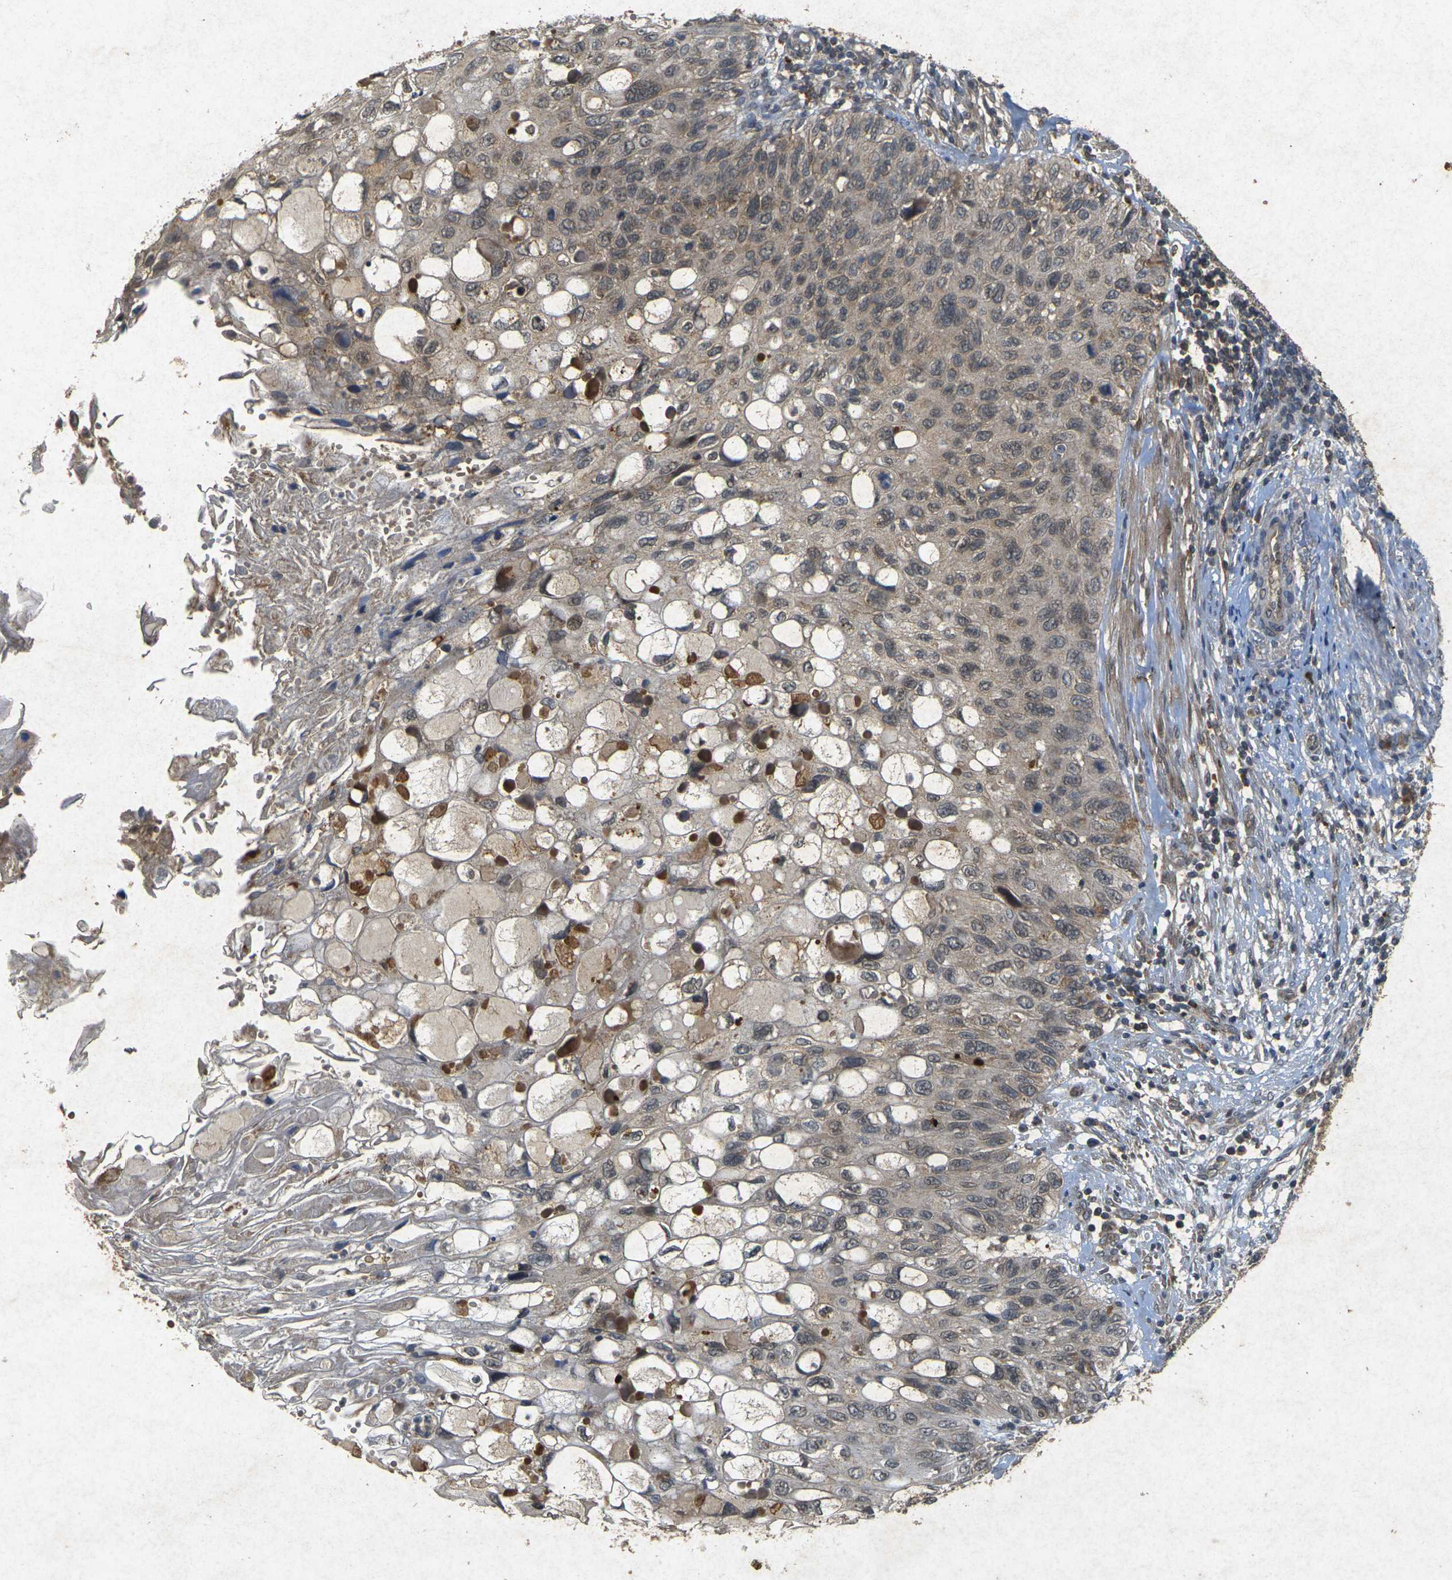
{"staining": {"intensity": "weak", "quantity": ">75%", "location": "cytoplasmic/membranous"}, "tissue": "cervical cancer", "cell_type": "Tumor cells", "image_type": "cancer", "snomed": [{"axis": "morphology", "description": "Squamous cell carcinoma, NOS"}, {"axis": "topography", "description": "Cervix"}], "caption": "Immunohistochemistry histopathology image of squamous cell carcinoma (cervical) stained for a protein (brown), which exhibits low levels of weak cytoplasmic/membranous staining in approximately >75% of tumor cells.", "gene": "ERN1", "patient": {"sex": "female", "age": 70}}